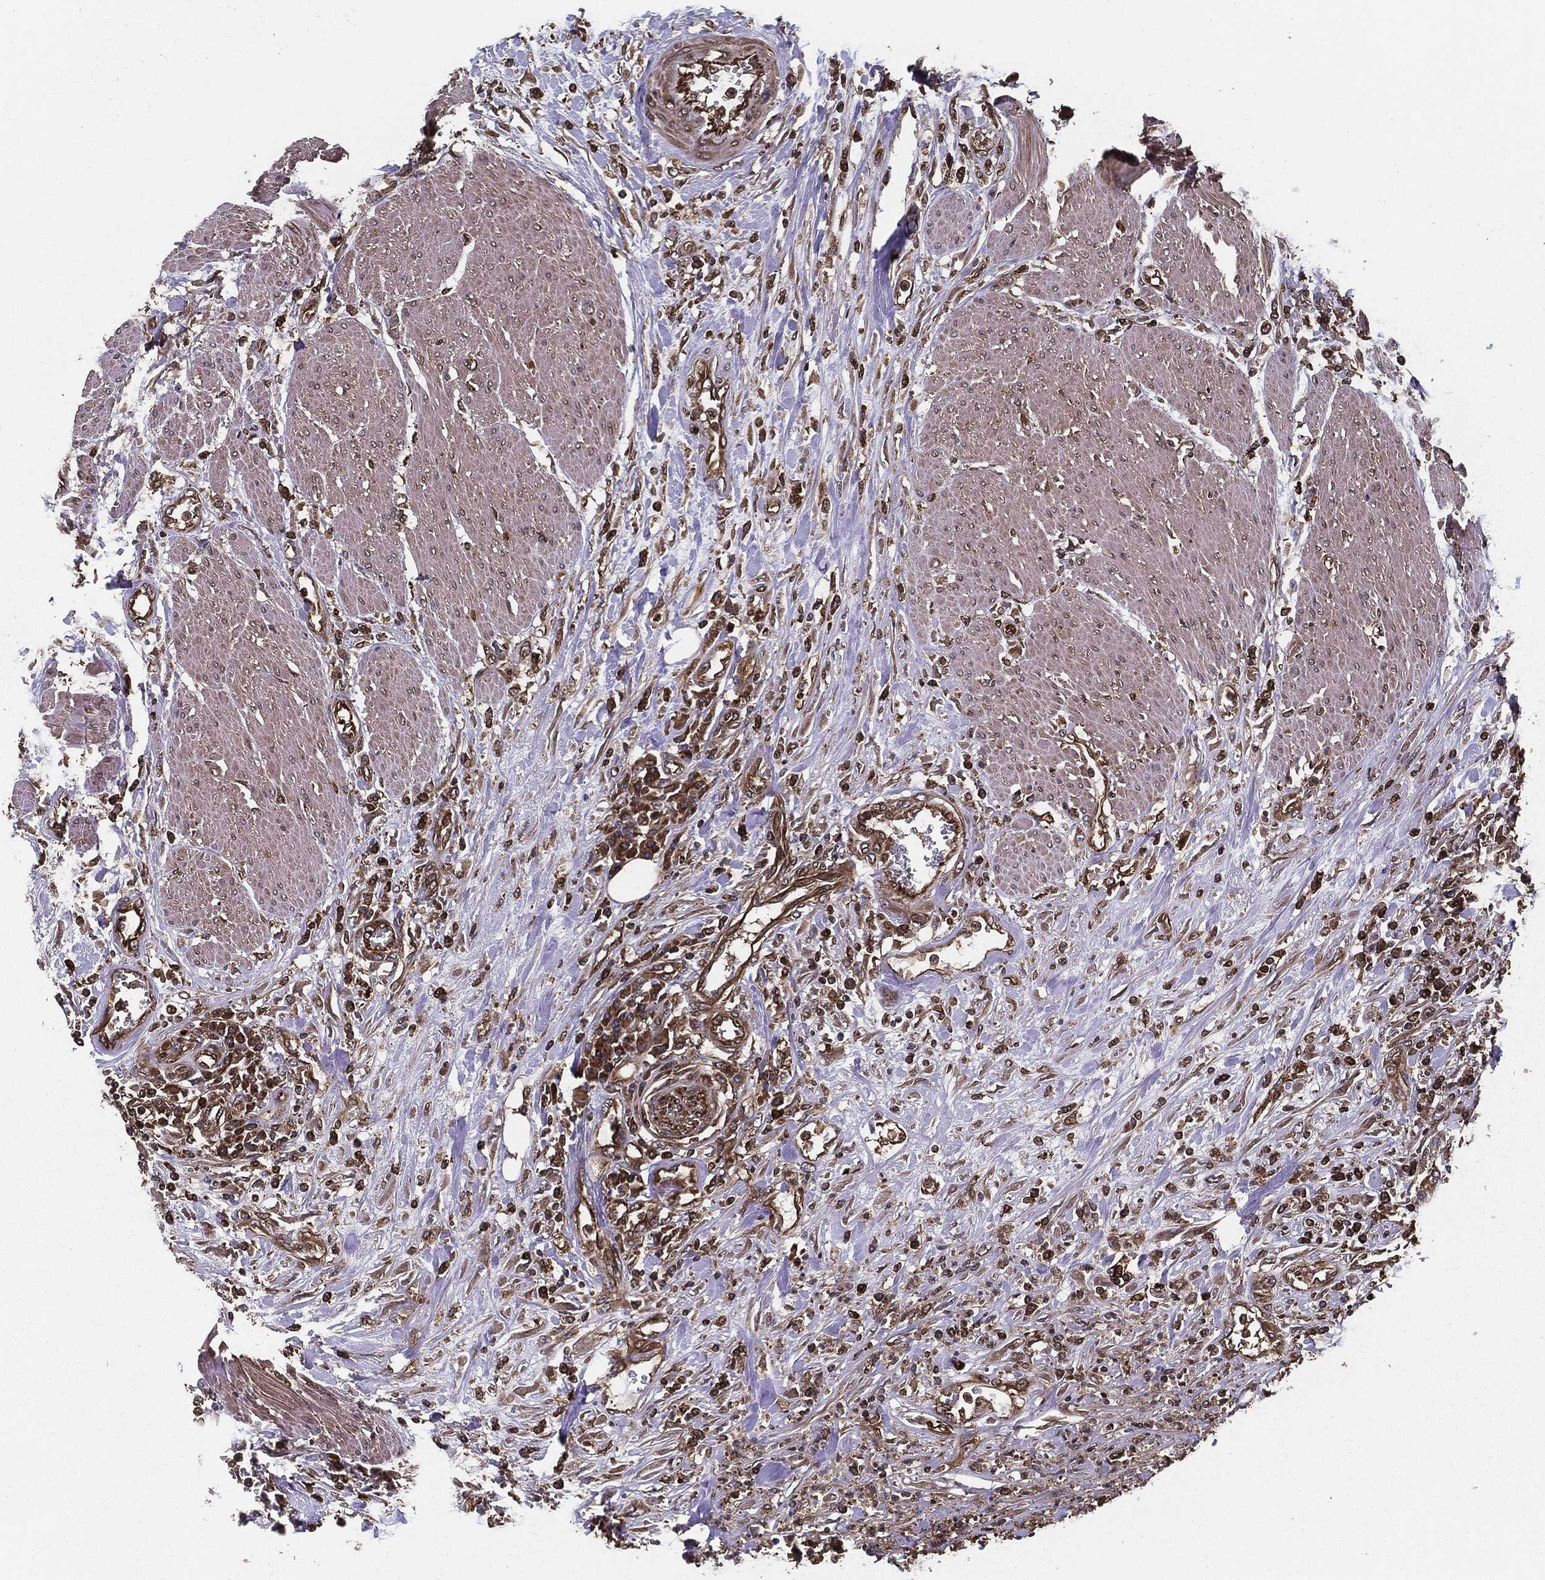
{"staining": {"intensity": "strong", "quantity": ">75%", "location": "cytoplasmic/membranous"}, "tissue": "urothelial cancer", "cell_type": "Tumor cells", "image_type": "cancer", "snomed": [{"axis": "morphology", "description": "Urothelial carcinoma, High grade"}, {"axis": "topography", "description": "Urinary bladder"}], "caption": "Urothelial cancer was stained to show a protein in brown. There is high levels of strong cytoplasmic/membranous expression in about >75% of tumor cells.", "gene": "RAP1GDS1", "patient": {"sex": "male", "age": 46}}